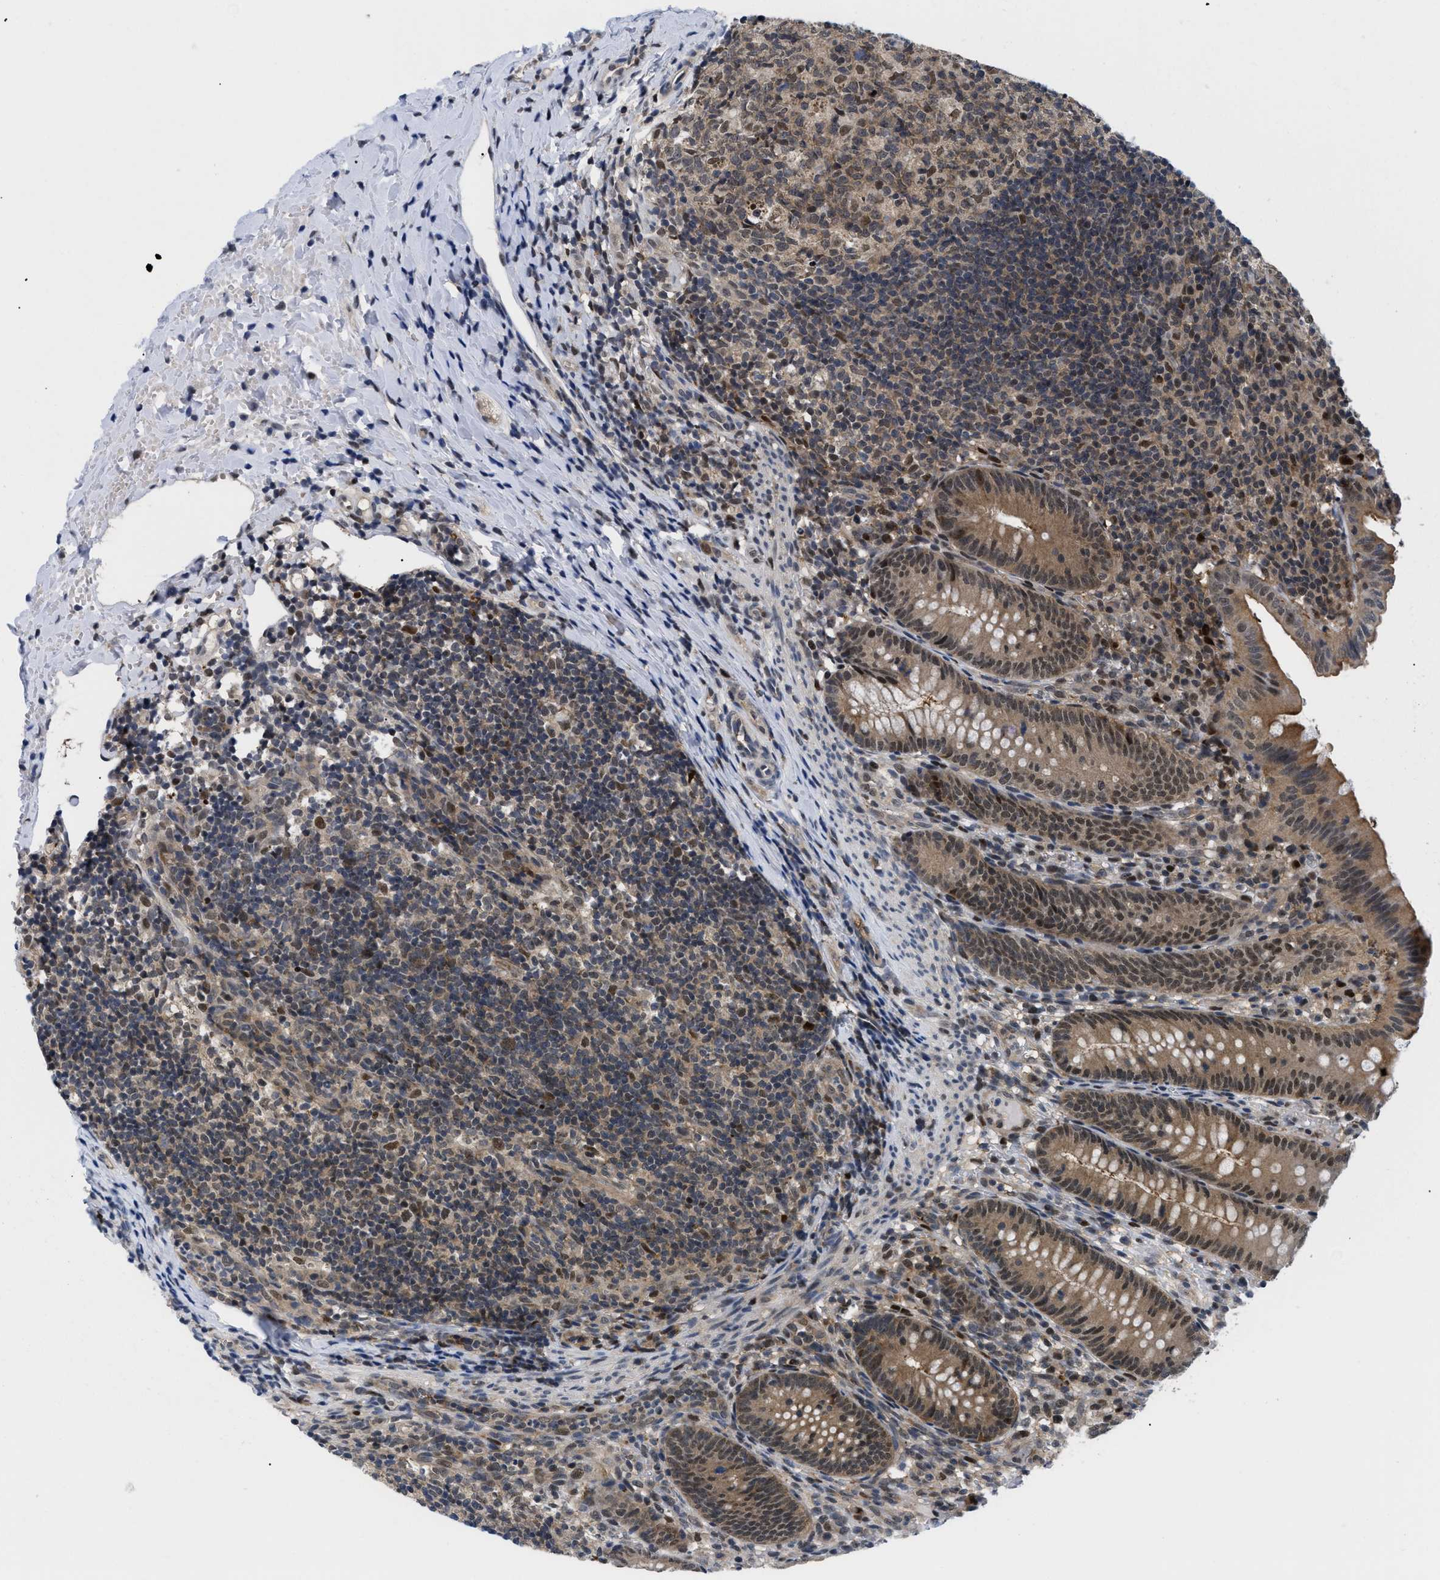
{"staining": {"intensity": "strong", "quantity": ">75%", "location": "cytoplasmic/membranous,nuclear"}, "tissue": "appendix", "cell_type": "Glandular cells", "image_type": "normal", "snomed": [{"axis": "morphology", "description": "Normal tissue, NOS"}, {"axis": "topography", "description": "Appendix"}], "caption": "Immunohistochemistry photomicrograph of benign appendix: appendix stained using immunohistochemistry (IHC) demonstrates high levels of strong protein expression localized specifically in the cytoplasmic/membranous,nuclear of glandular cells, appearing as a cytoplasmic/membranous,nuclear brown color.", "gene": "SLC29A2", "patient": {"sex": "male", "age": 1}}